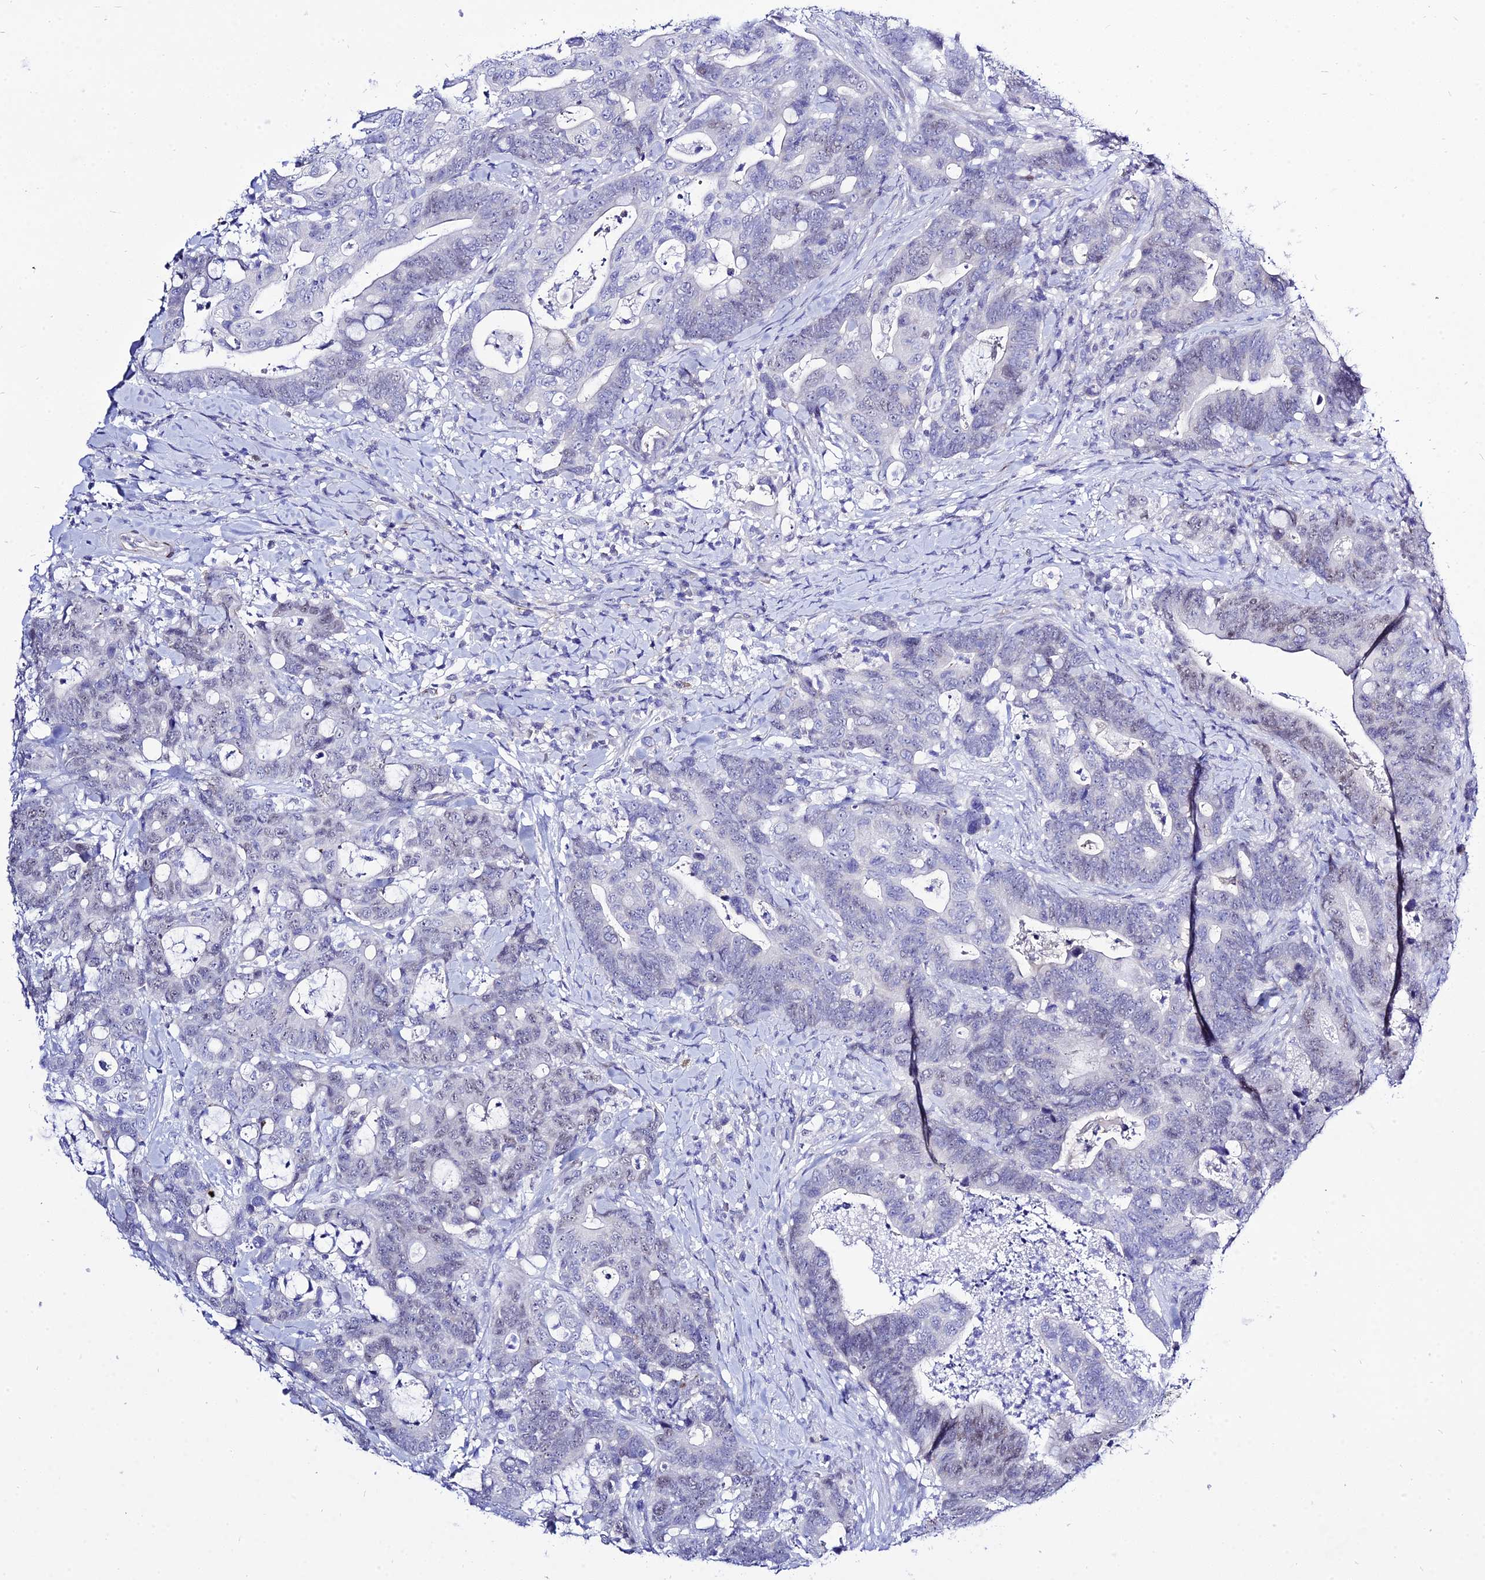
{"staining": {"intensity": "weak", "quantity": "25%-75%", "location": "nuclear"}, "tissue": "colorectal cancer", "cell_type": "Tumor cells", "image_type": "cancer", "snomed": [{"axis": "morphology", "description": "Adenocarcinoma, NOS"}, {"axis": "topography", "description": "Colon"}], "caption": "This photomicrograph exhibits immunohistochemistry staining of colorectal adenocarcinoma, with low weak nuclear expression in about 25%-75% of tumor cells.", "gene": "DEFB107A", "patient": {"sex": "female", "age": 82}}